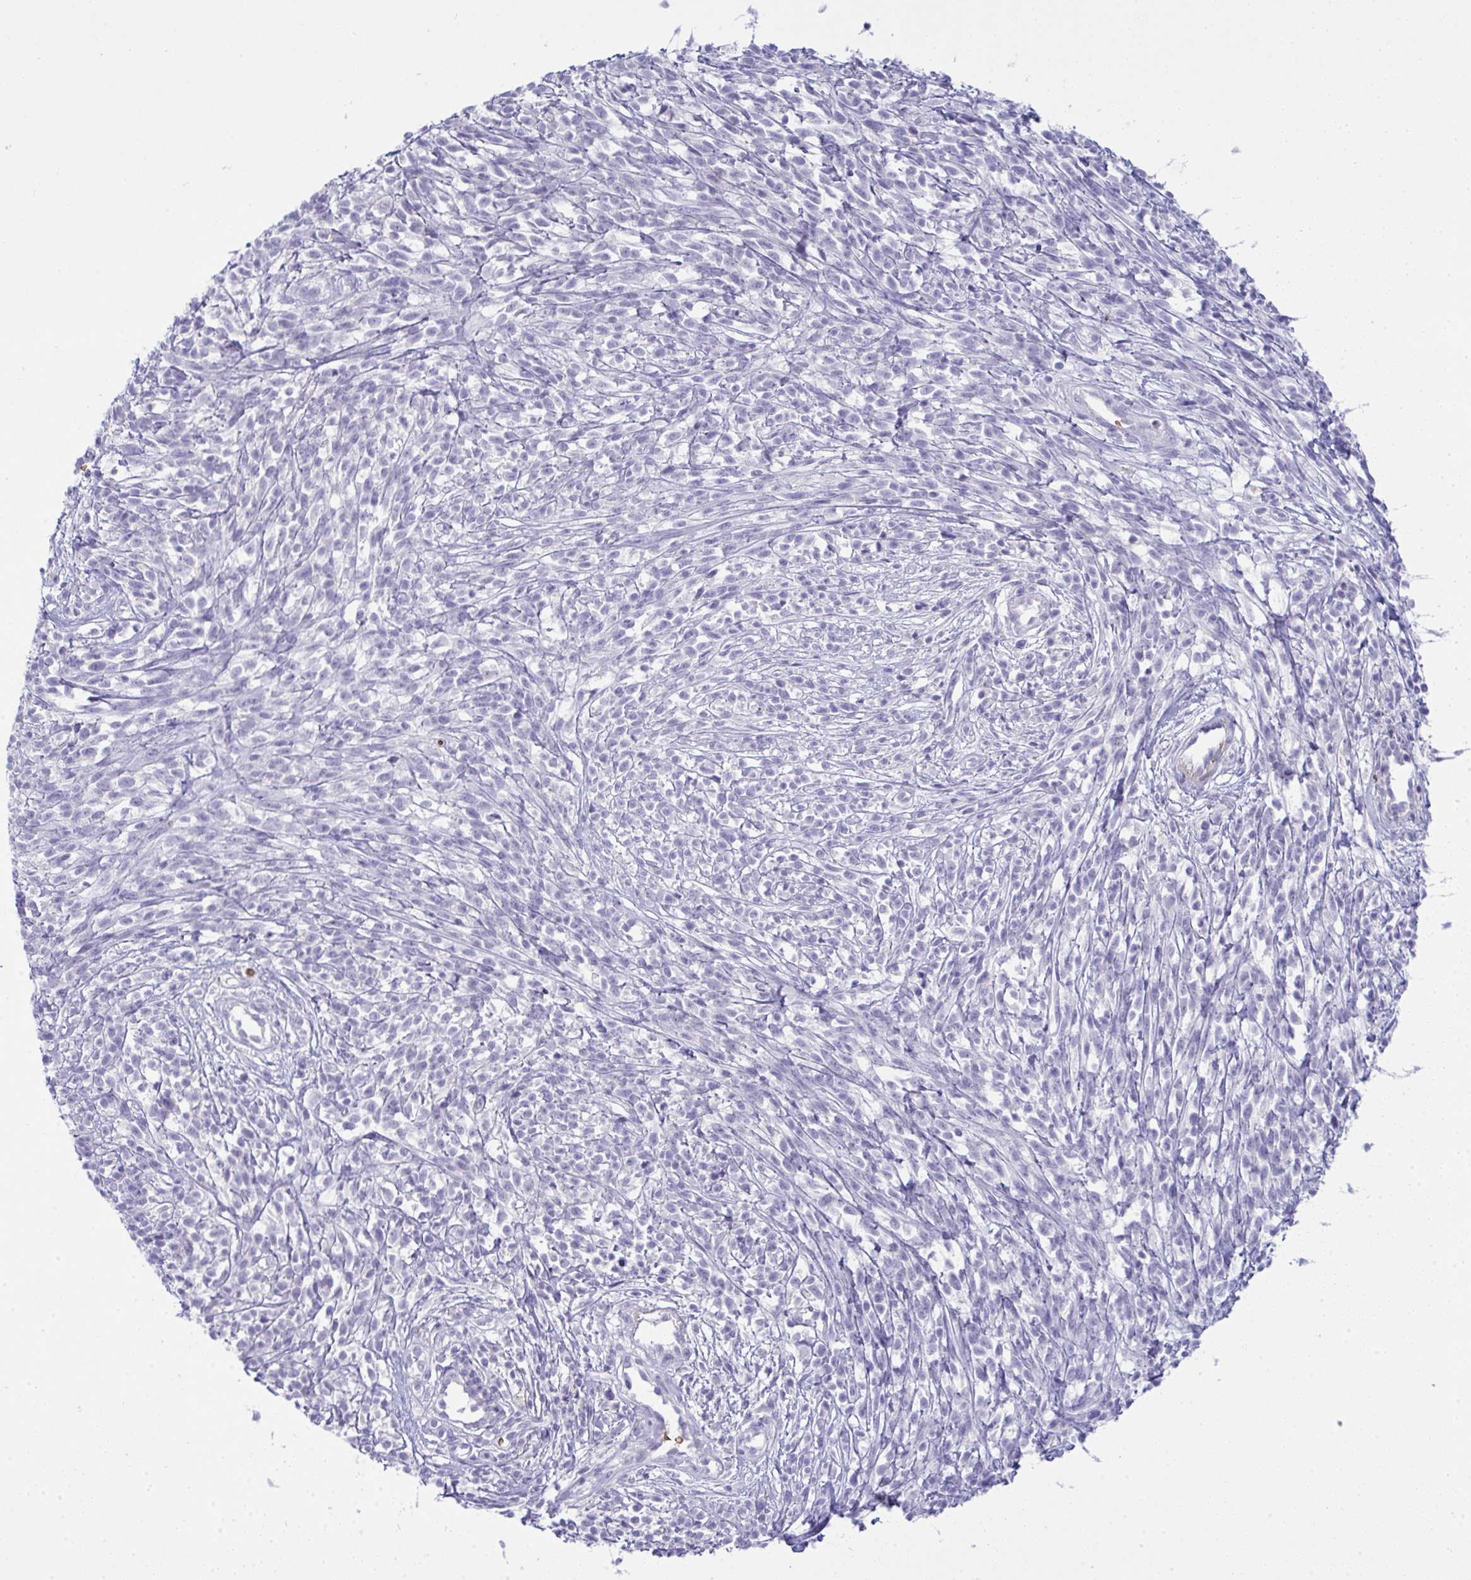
{"staining": {"intensity": "negative", "quantity": "none", "location": "none"}, "tissue": "melanoma", "cell_type": "Tumor cells", "image_type": "cancer", "snomed": [{"axis": "morphology", "description": "Malignant melanoma, NOS"}, {"axis": "topography", "description": "Skin"}, {"axis": "topography", "description": "Skin of trunk"}], "caption": "Protein analysis of malignant melanoma shows no significant expression in tumor cells. (DAB IHC, high magnification).", "gene": "SPTB", "patient": {"sex": "male", "age": 74}}